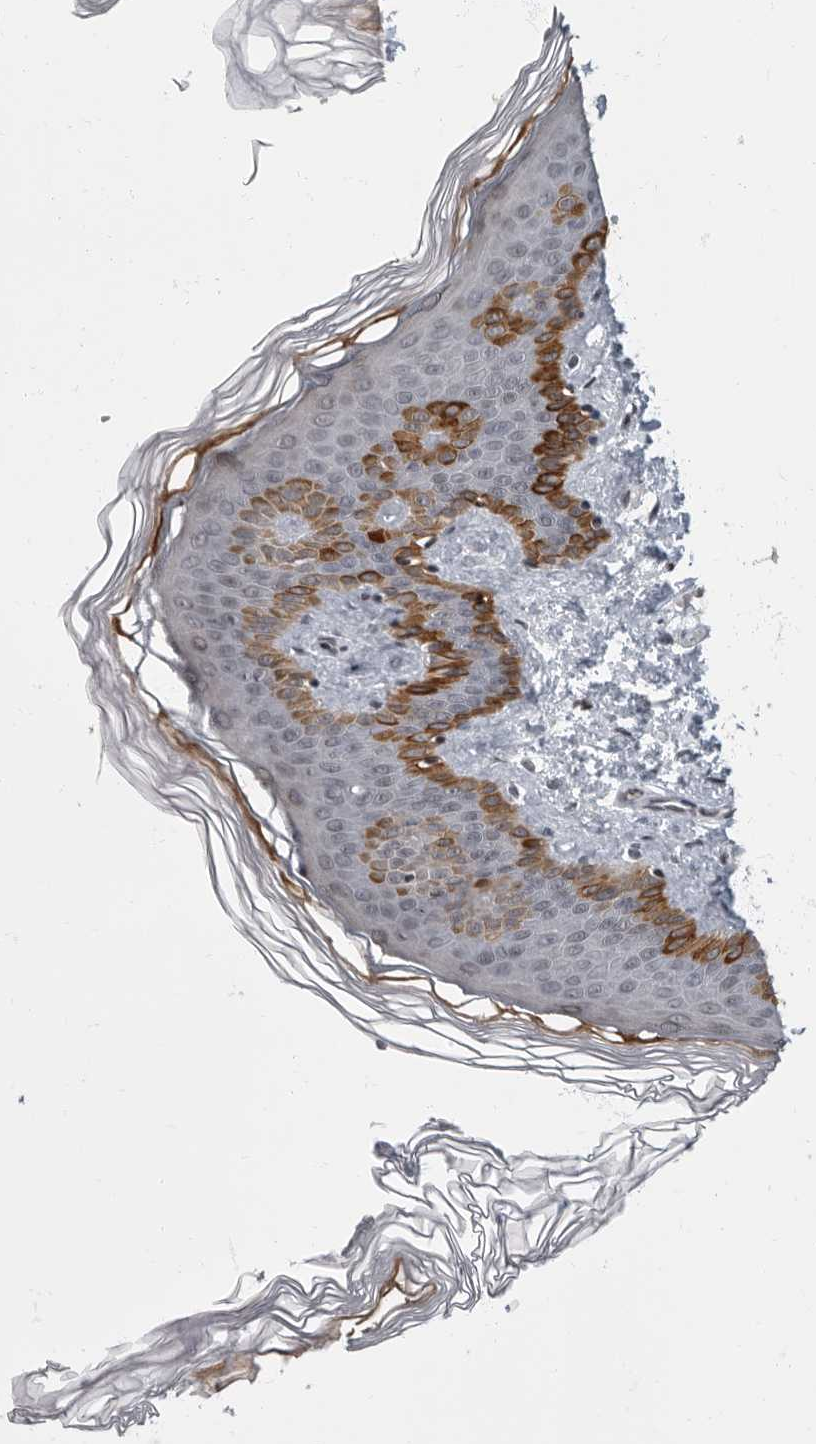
{"staining": {"intensity": "negative", "quantity": "none", "location": "none"}, "tissue": "skin", "cell_type": "Fibroblasts", "image_type": "normal", "snomed": [{"axis": "morphology", "description": "Normal tissue, NOS"}, {"axis": "morphology", "description": "Neoplasm, benign, NOS"}, {"axis": "topography", "description": "Skin"}, {"axis": "topography", "description": "Soft tissue"}], "caption": "Photomicrograph shows no significant protein expression in fibroblasts of normal skin. (Stains: DAB (3,3'-diaminobenzidine) IHC with hematoxylin counter stain, Microscopy: brightfield microscopy at high magnification).", "gene": "EVI5", "patient": {"sex": "male", "age": 26}}